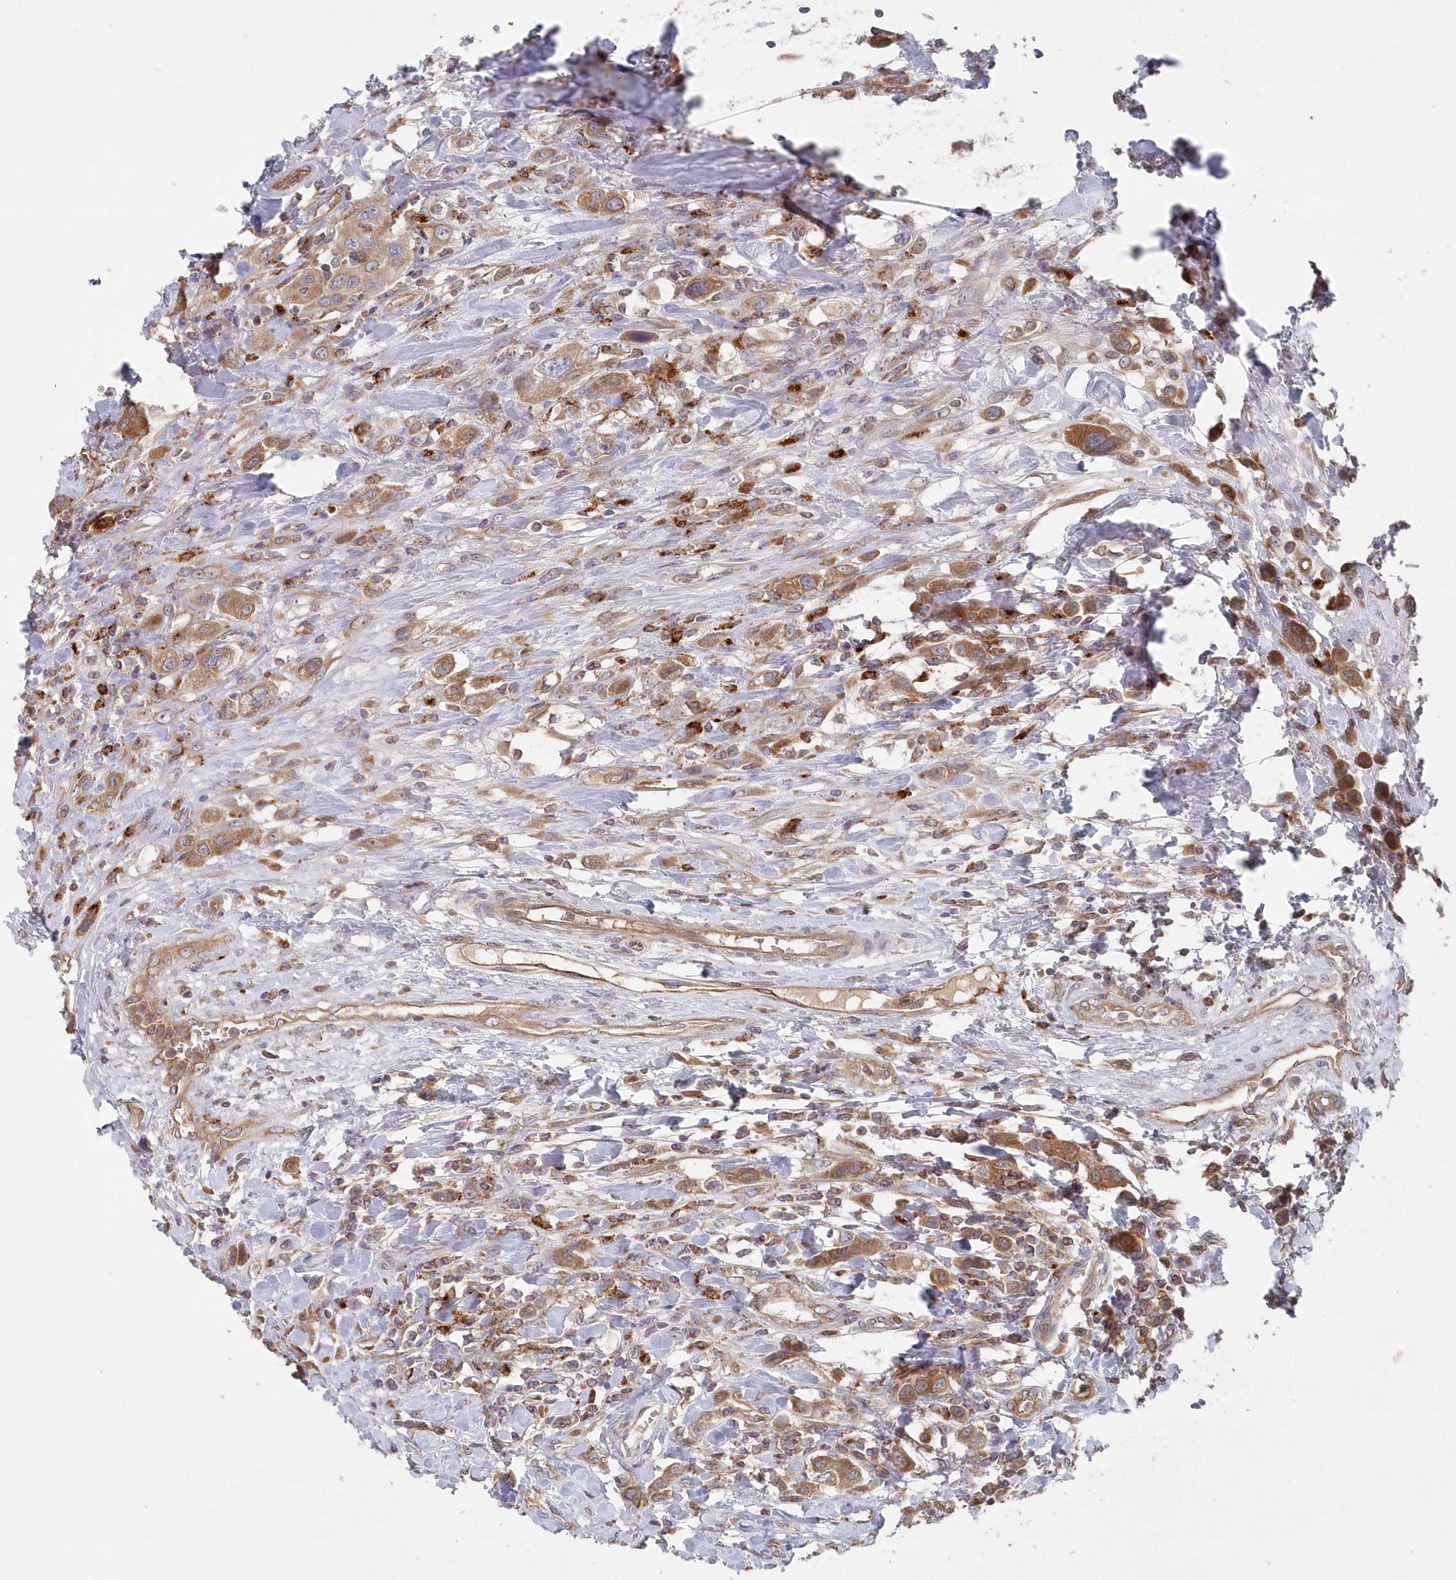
{"staining": {"intensity": "moderate", "quantity": ">75%", "location": "cytoplasmic/membranous"}, "tissue": "urothelial cancer", "cell_type": "Tumor cells", "image_type": "cancer", "snomed": [{"axis": "morphology", "description": "Urothelial carcinoma, High grade"}, {"axis": "topography", "description": "Urinary bladder"}], "caption": "Urothelial cancer tissue displays moderate cytoplasmic/membranous expression in approximately >75% of tumor cells, visualized by immunohistochemistry.", "gene": "ASNSD1", "patient": {"sex": "male", "age": 50}}